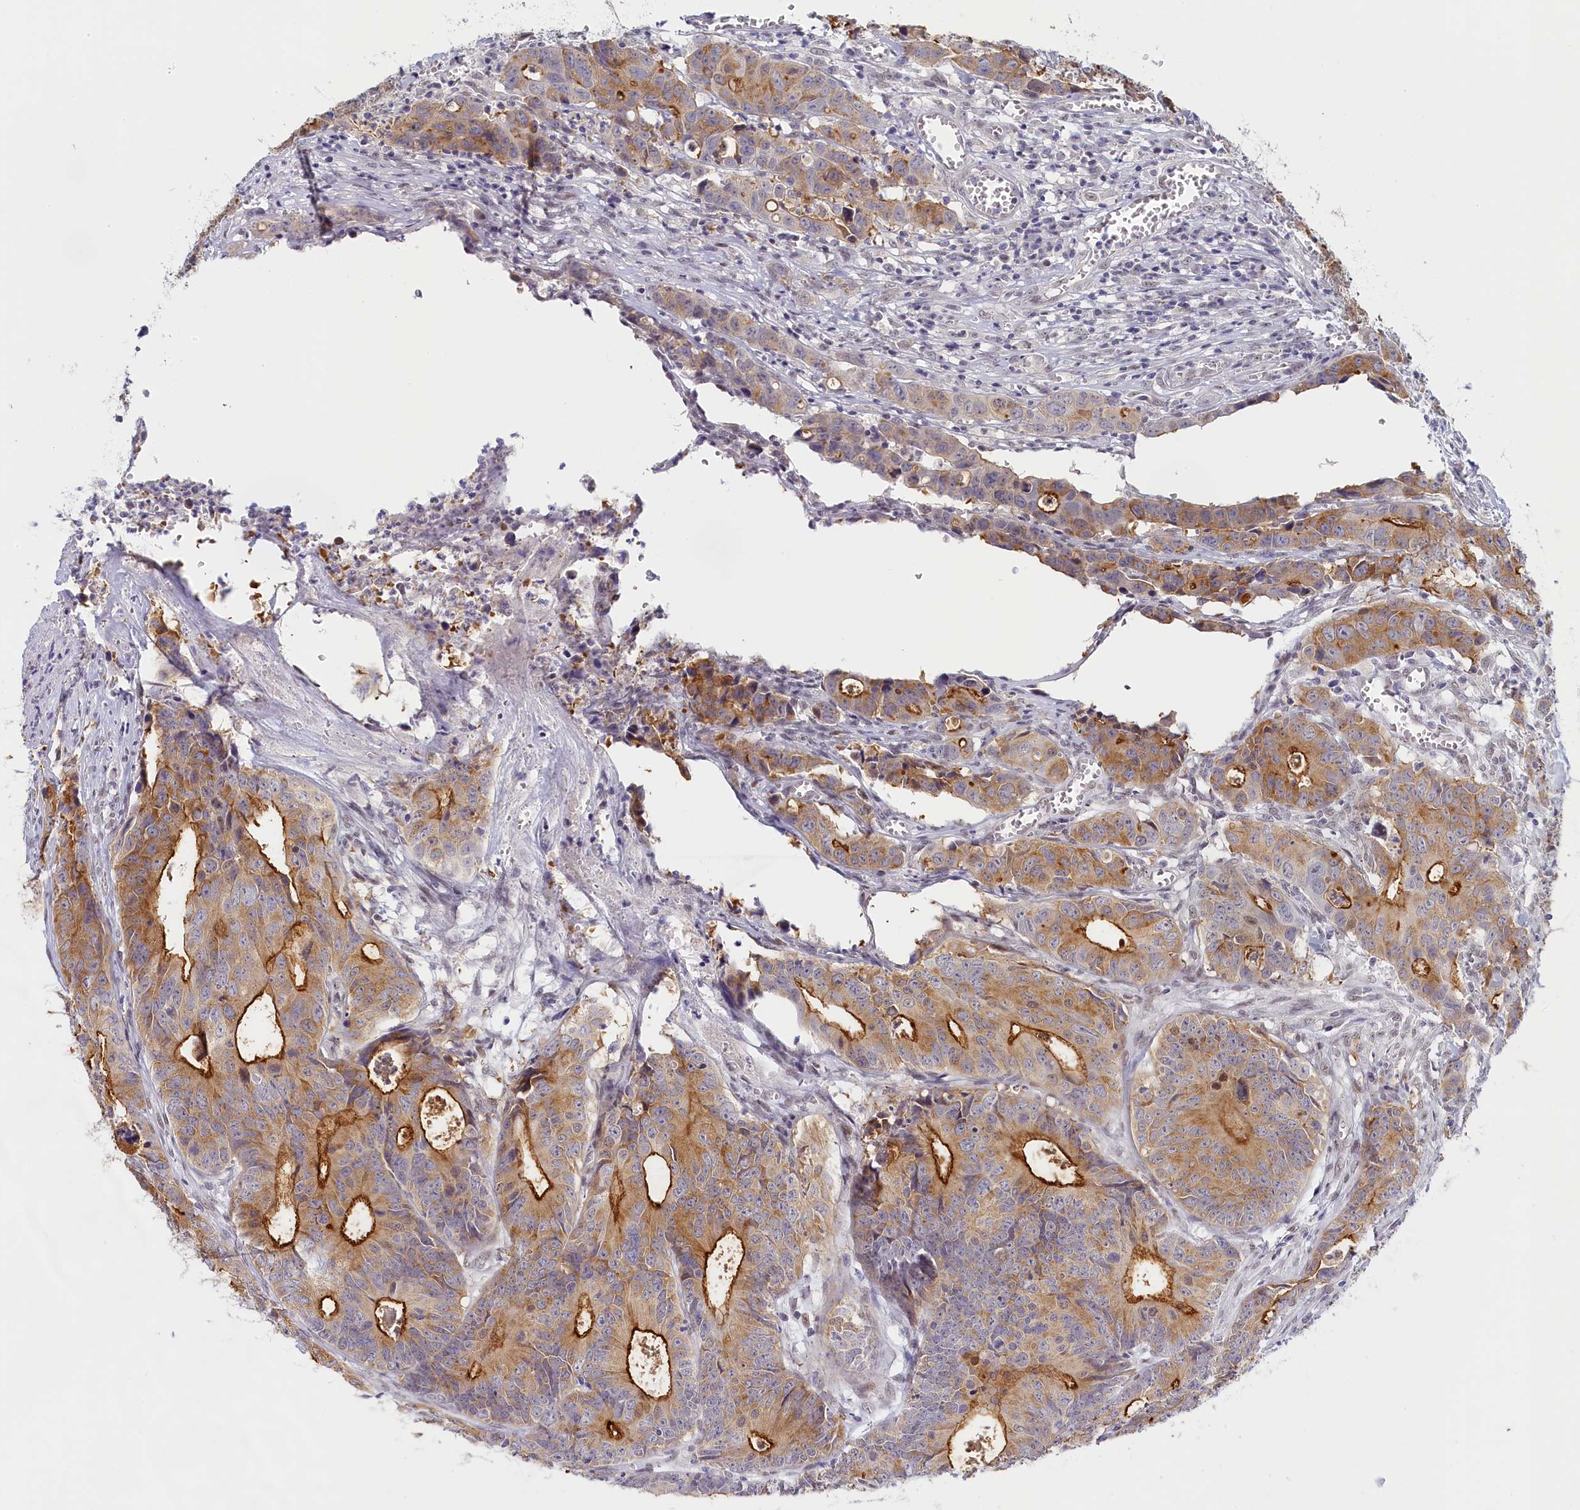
{"staining": {"intensity": "strong", "quantity": "25%-75%", "location": "cytoplasmic/membranous"}, "tissue": "colorectal cancer", "cell_type": "Tumor cells", "image_type": "cancer", "snomed": [{"axis": "morphology", "description": "Adenocarcinoma, NOS"}, {"axis": "topography", "description": "Colon"}], "caption": "A histopathology image of human colorectal adenocarcinoma stained for a protein demonstrates strong cytoplasmic/membranous brown staining in tumor cells.", "gene": "SEC31B", "patient": {"sex": "female", "age": 57}}